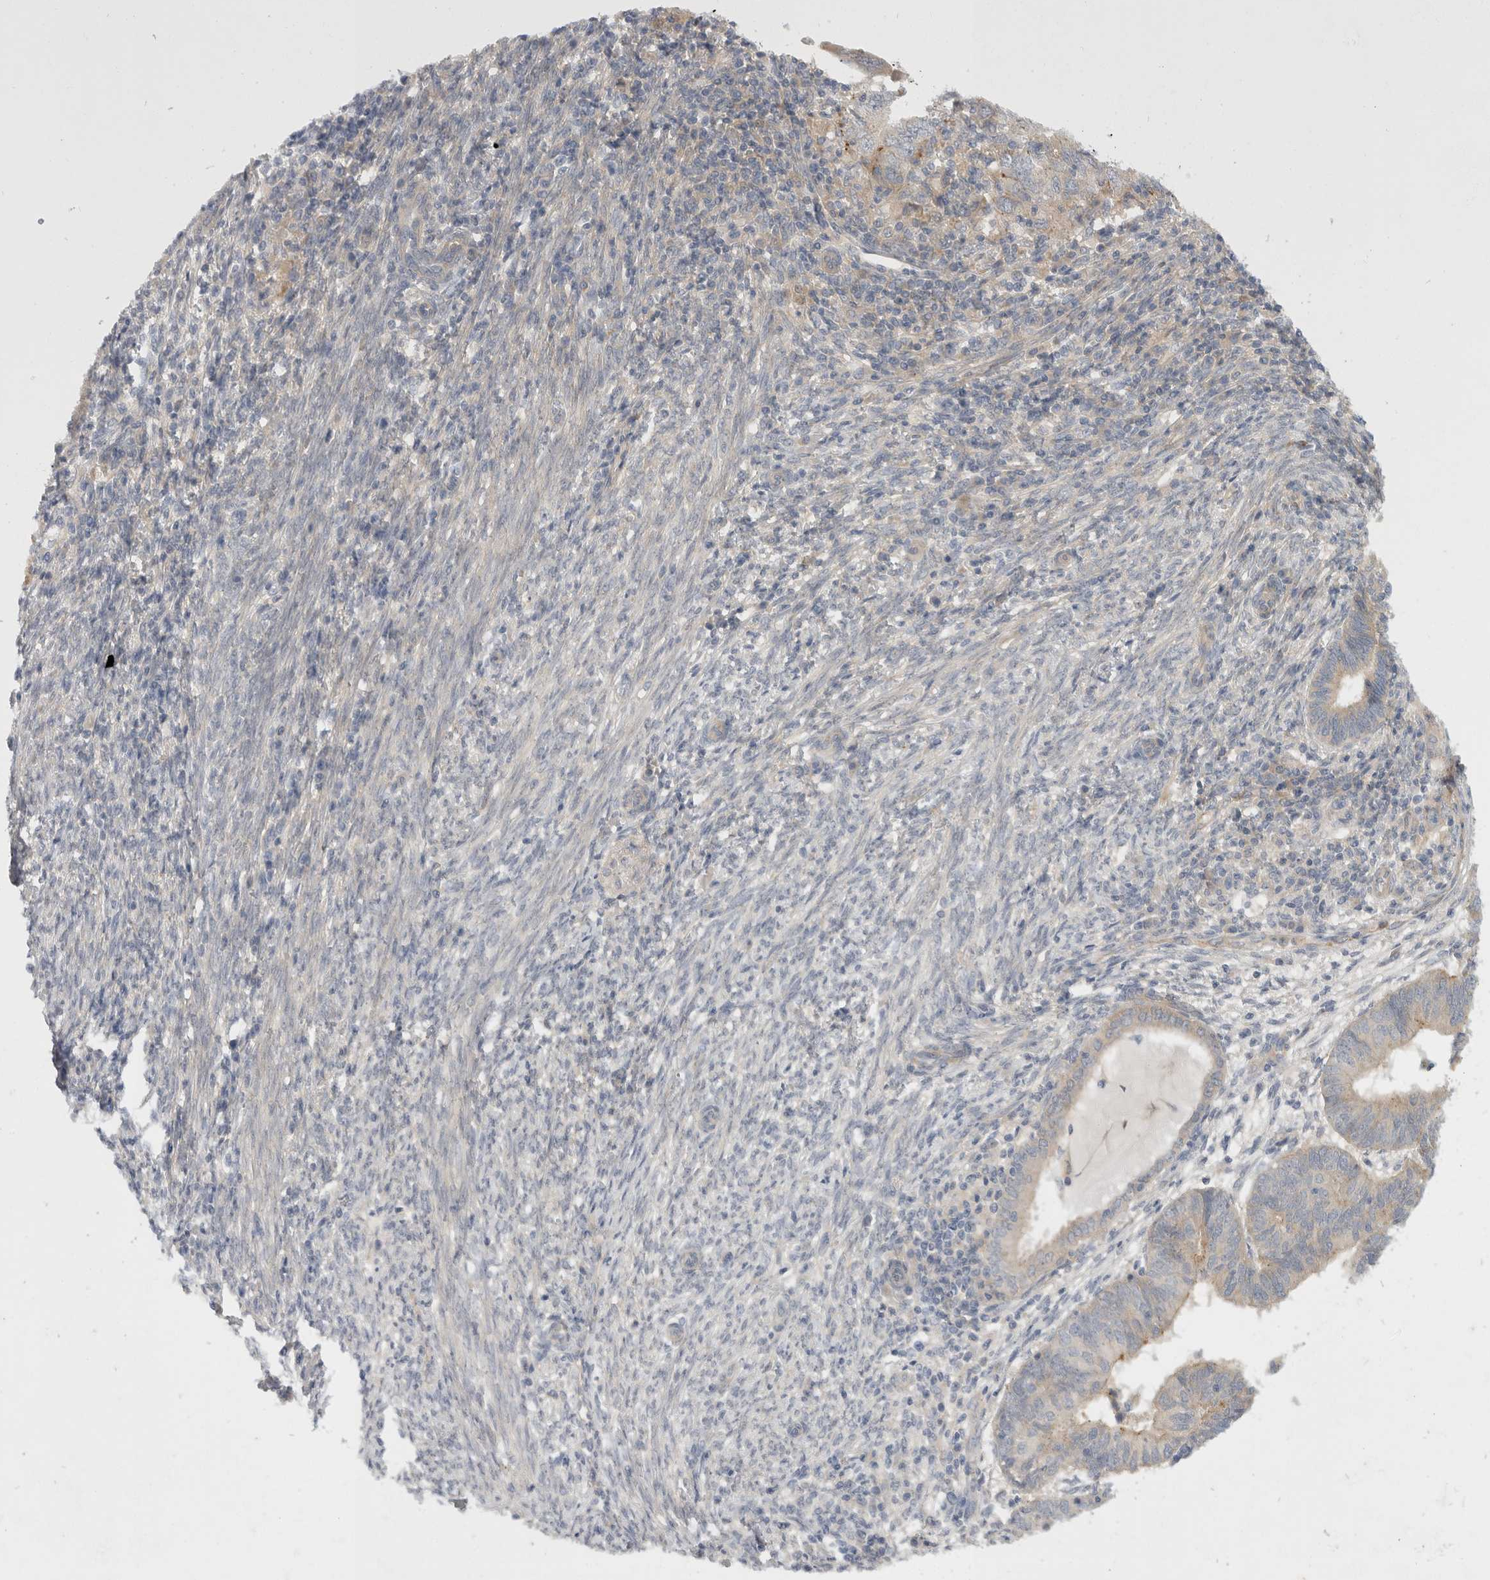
{"staining": {"intensity": "negative", "quantity": "none", "location": "none"}, "tissue": "endometrial cancer", "cell_type": "Tumor cells", "image_type": "cancer", "snomed": [{"axis": "morphology", "description": "Adenocarcinoma, NOS"}, {"axis": "topography", "description": "Uterus"}], "caption": "Tumor cells show no significant protein expression in adenocarcinoma (endometrial).", "gene": "TOM1L2", "patient": {"sex": "female", "age": 77}}